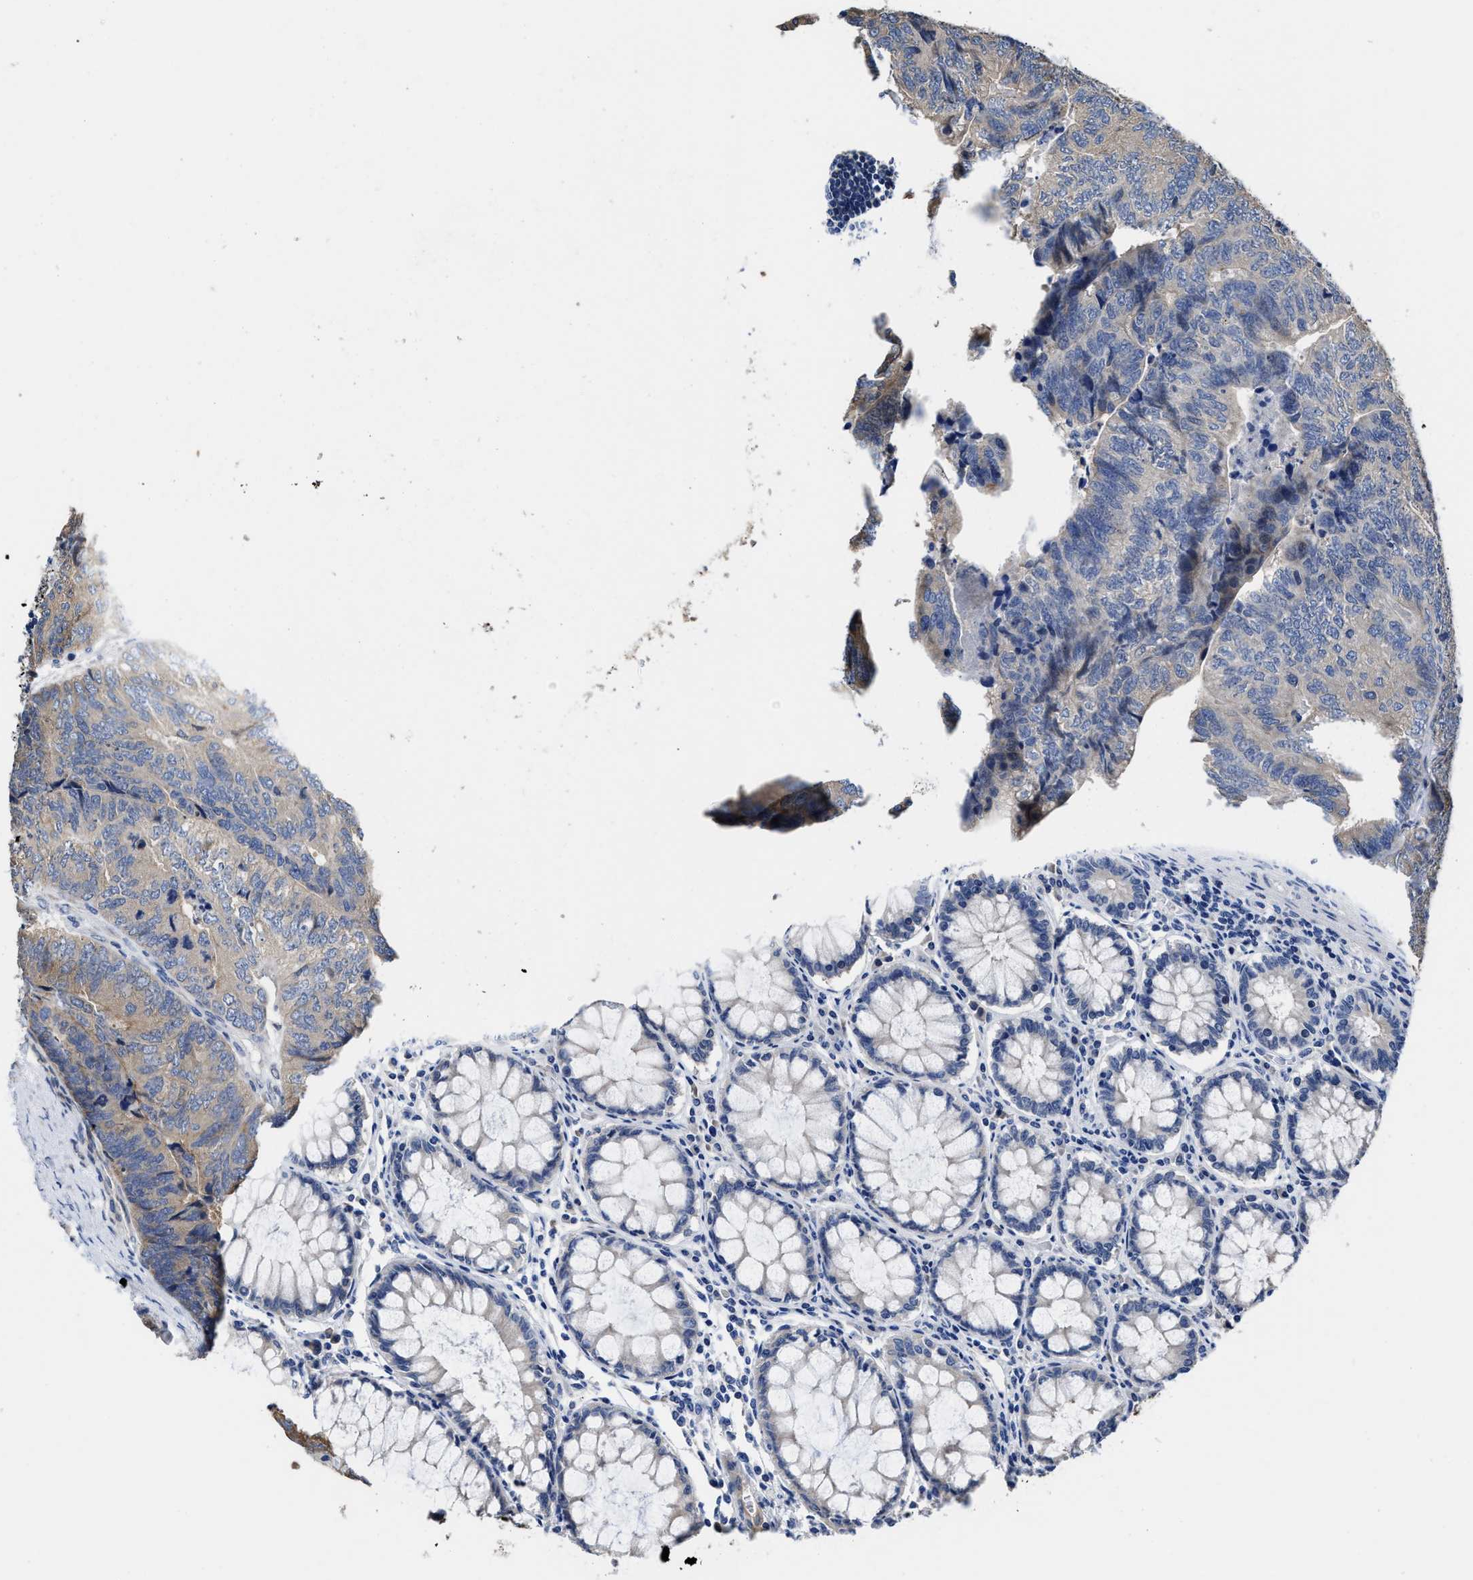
{"staining": {"intensity": "weak", "quantity": "<25%", "location": "cytoplasmic/membranous"}, "tissue": "colorectal cancer", "cell_type": "Tumor cells", "image_type": "cancer", "snomed": [{"axis": "morphology", "description": "Normal tissue, NOS"}, {"axis": "morphology", "description": "Adenocarcinoma, NOS"}, {"axis": "topography", "description": "Rectum"}], "caption": "Tumor cells show no significant positivity in colorectal cancer.", "gene": "HOOK1", "patient": {"sex": "female", "age": 66}}